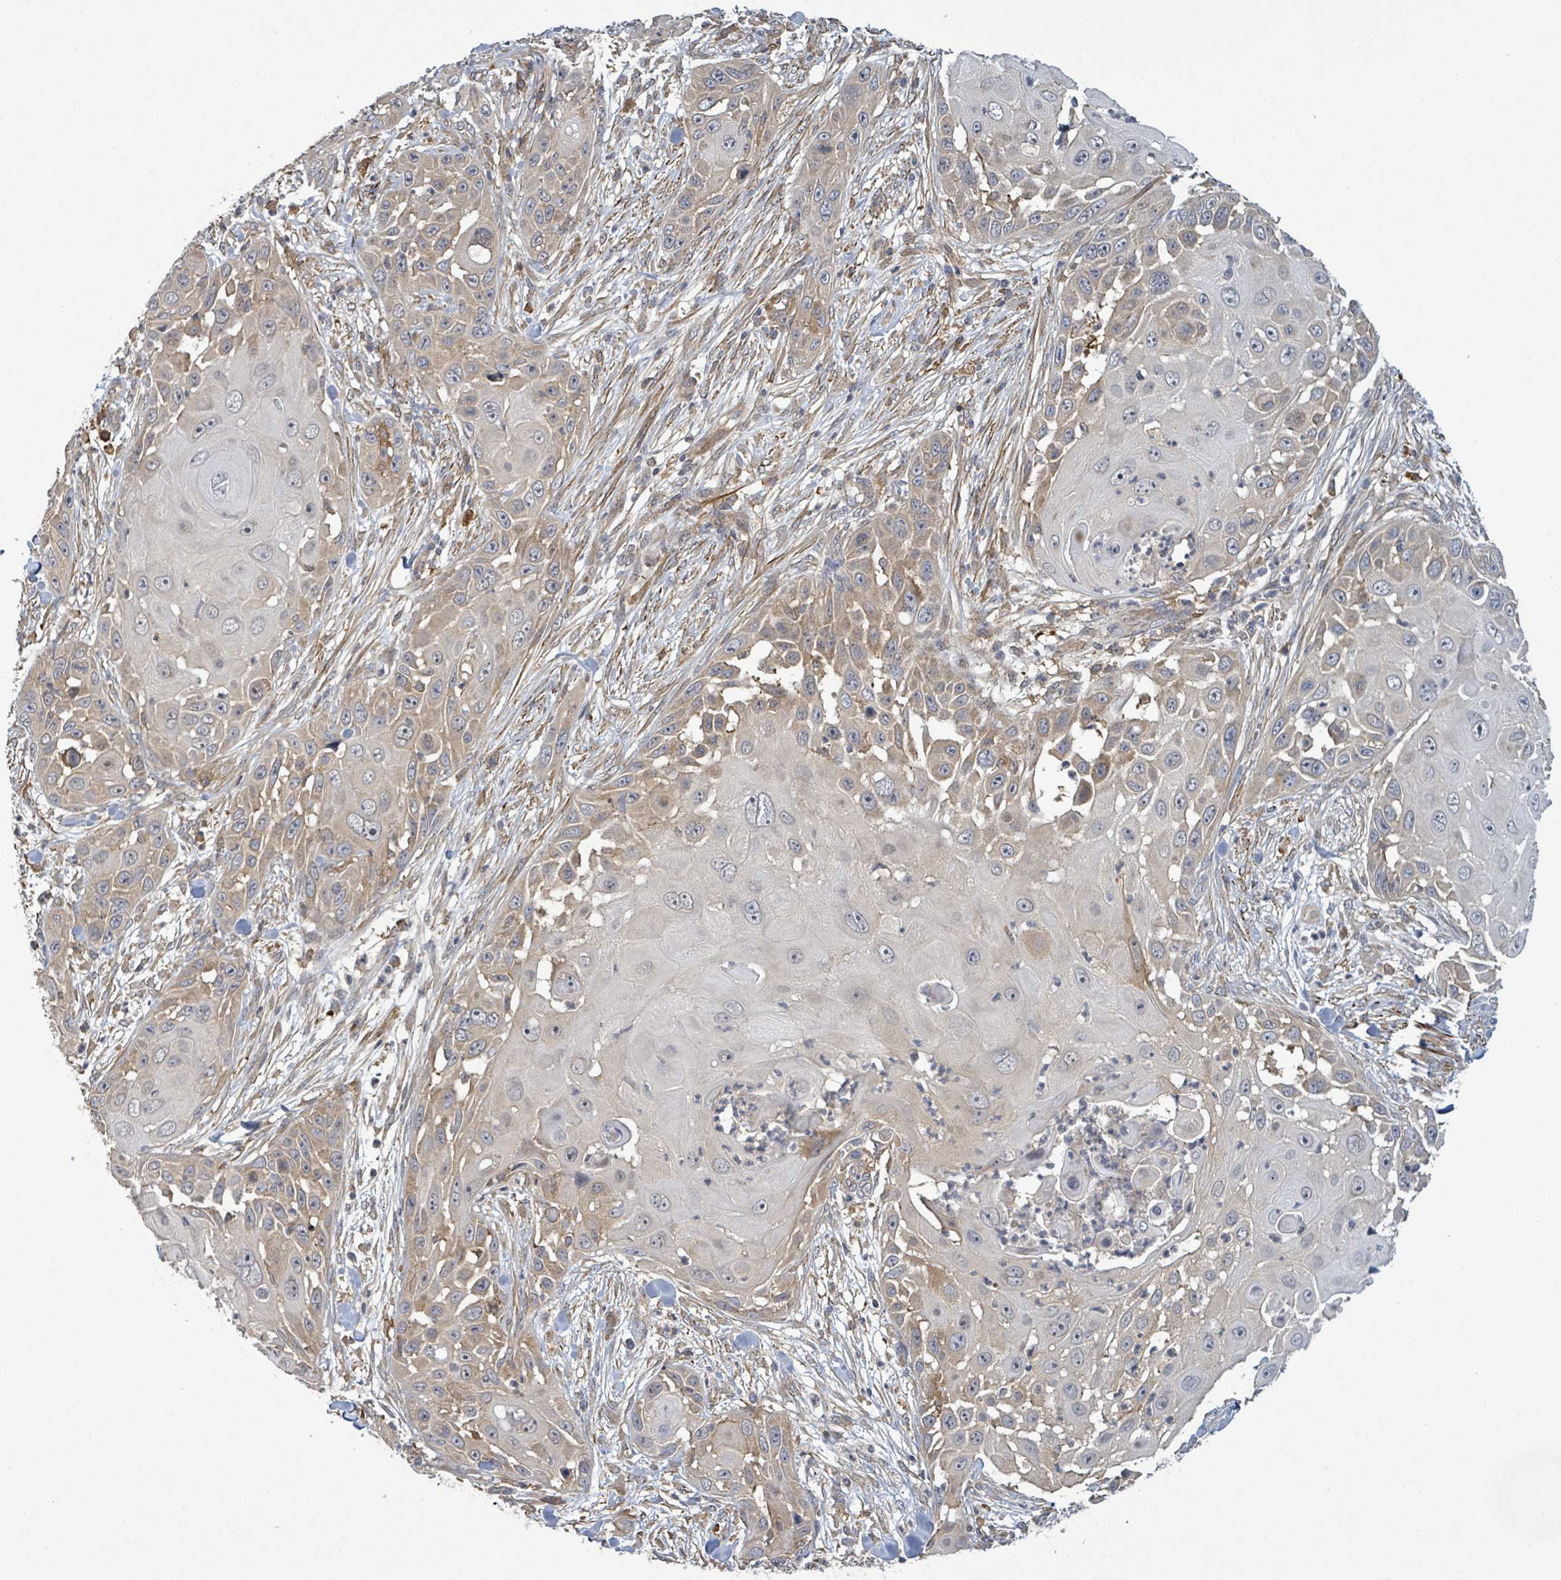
{"staining": {"intensity": "weak", "quantity": "<25%", "location": "cytoplasmic/membranous"}, "tissue": "skin cancer", "cell_type": "Tumor cells", "image_type": "cancer", "snomed": [{"axis": "morphology", "description": "Squamous cell carcinoma, NOS"}, {"axis": "topography", "description": "Skin"}], "caption": "Tumor cells show no significant protein positivity in squamous cell carcinoma (skin). (Stains: DAB IHC with hematoxylin counter stain, Microscopy: brightfield microscopy at high magnification).", "gene": "MAP3K6", "patient": {"sex": "female", "age": 44}}